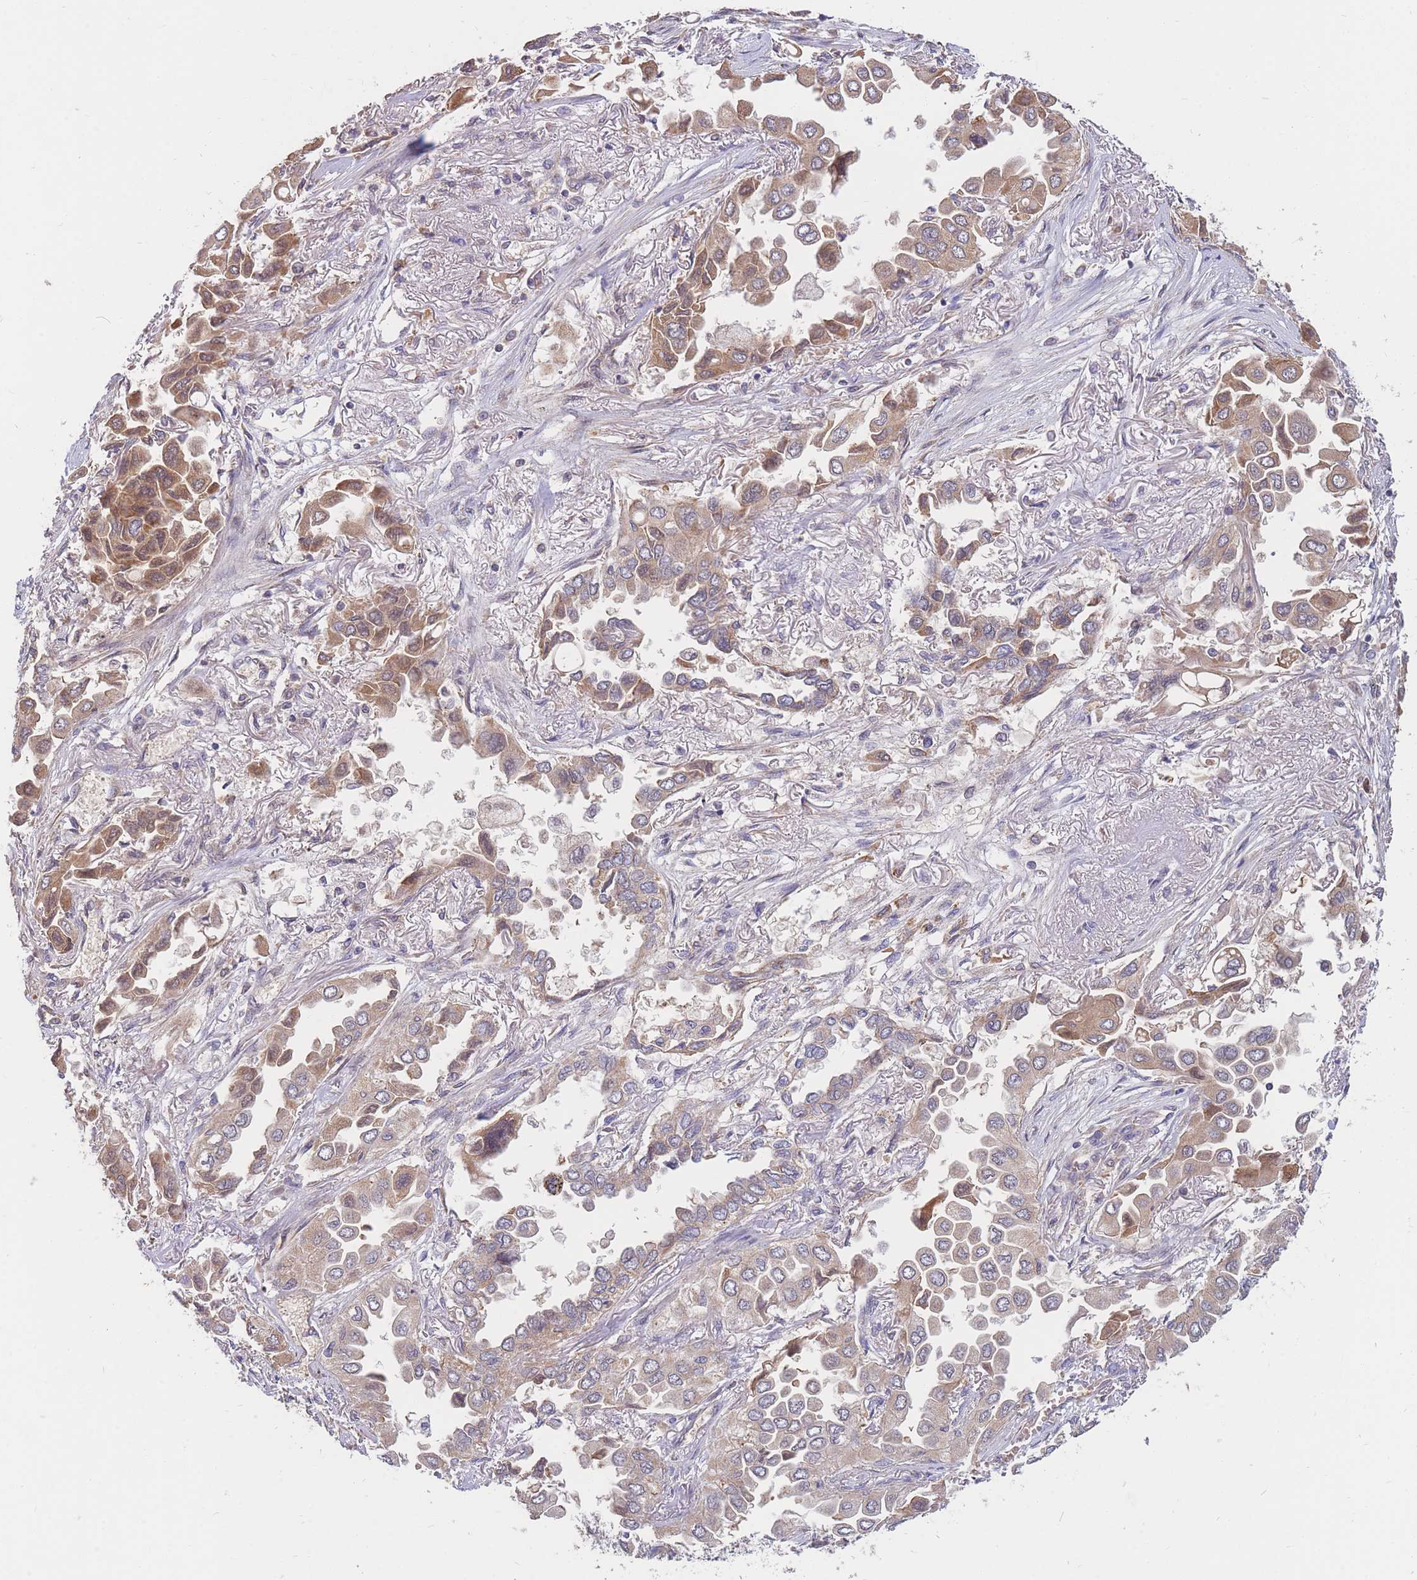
{"staining": {"intensity": "moderate", "quantity": "25%-75%", "location": "cytoplasmic/membranous"}, "tissue": "lung cancer", "cell_type": "Tumor cells", "image_type": "cancer", "snomed": [{"axis": "morphology", "description": "Adenocarcinoma, NOS"}, {"axis": "topography", "description": "Lung"}], "caption": "Moderate cytoplasmic/membranous positivity is appreciated in approximately 25%-75% of tumor cells in lung cancer.", "gene": "PTPMT1", "patient": {"sex": "female", "age": 76}}